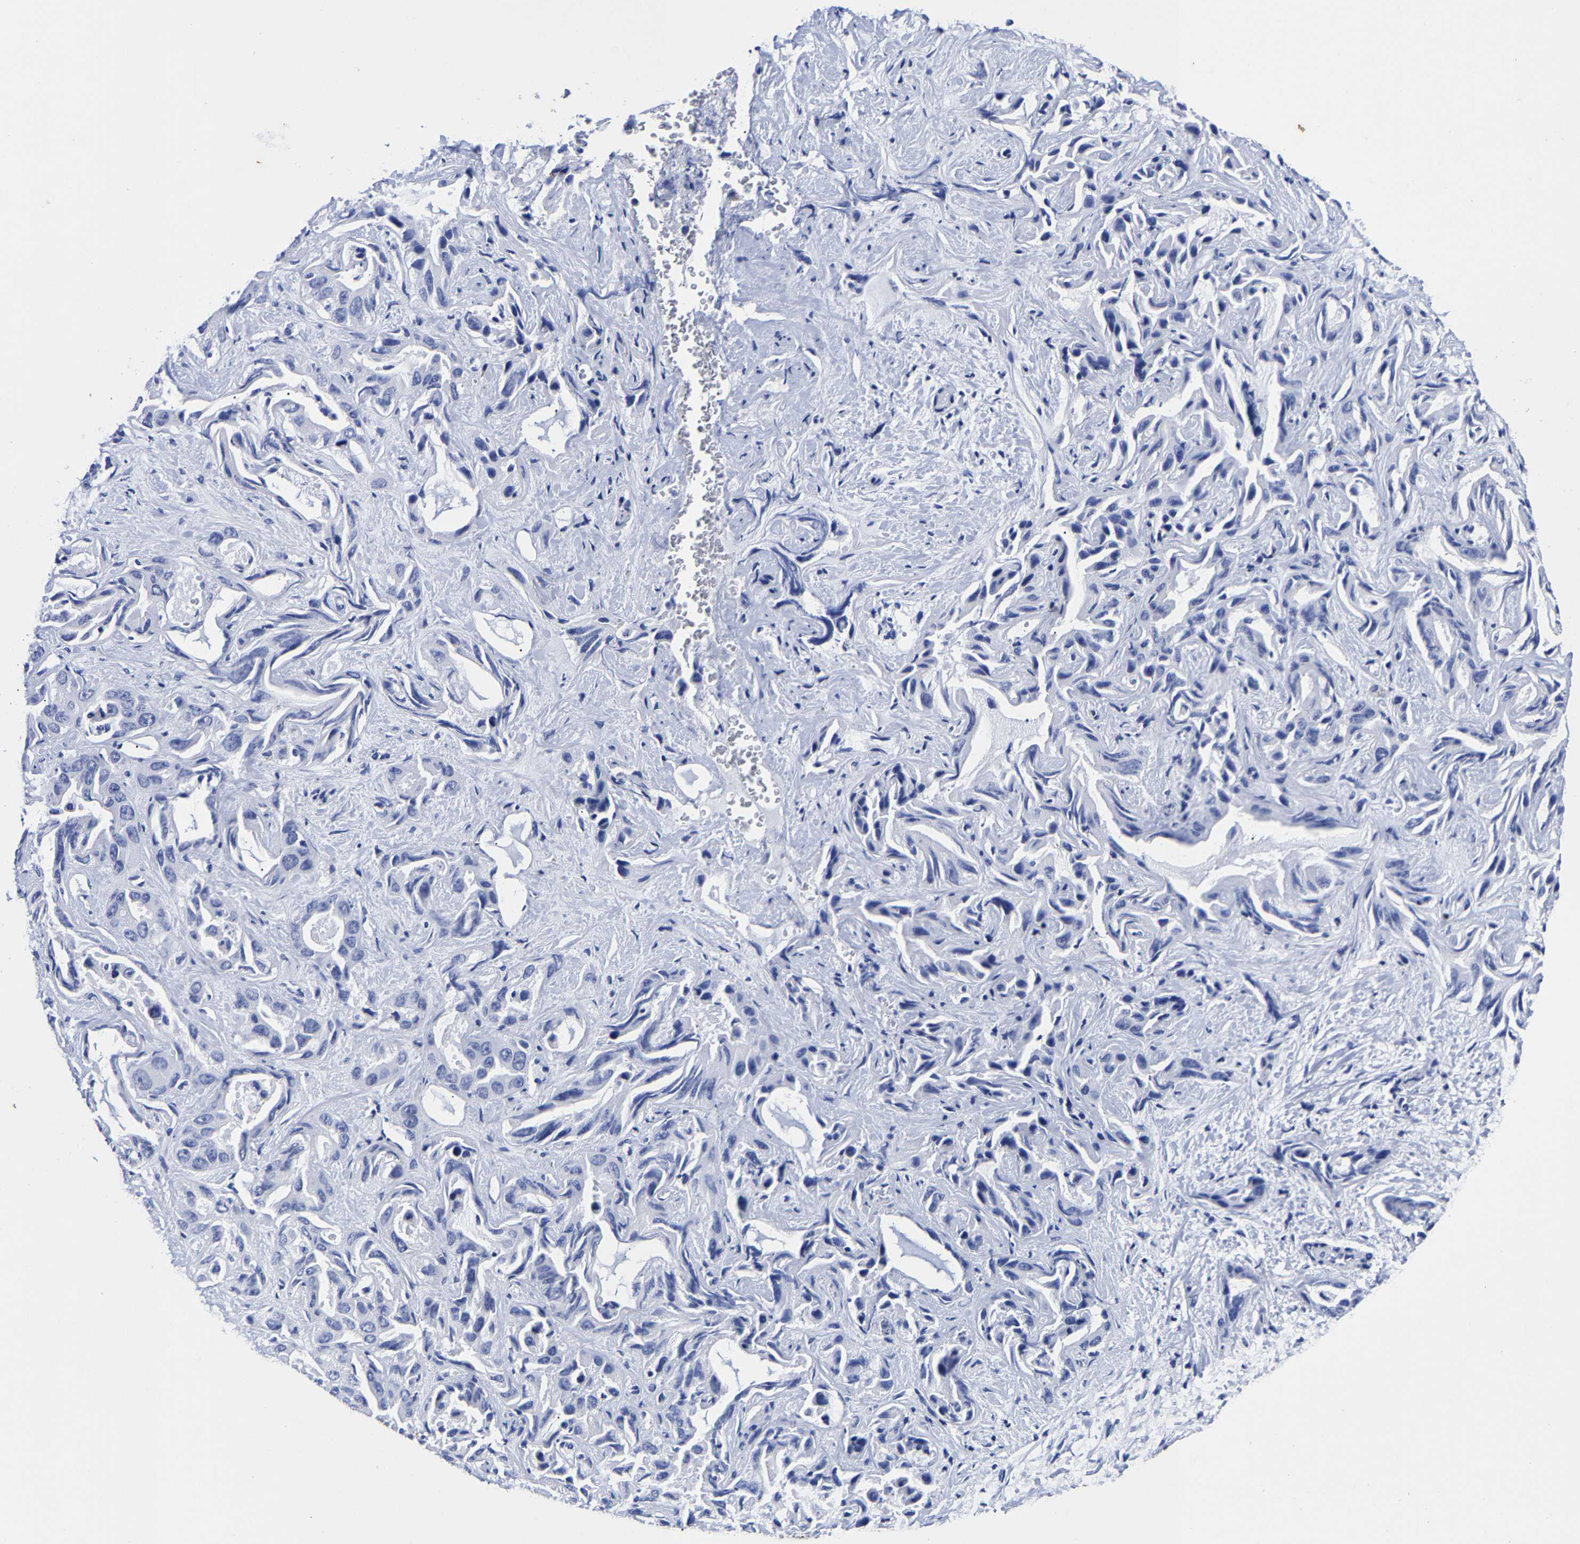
{"staining": {"intensity": "negative", "quantity": "none", "location": "none"}, "tissue": "liver cancer", "cell_type": "Tumor cells", "image_type": "cancer", "snomed": [{"axis": "morphology", "description": "Cholangiocarcinoma"}, {"axis": "topography", "description": "Liver"}], "caption": "This is a image of immunohistochemistry (IHC) staining of cholangiocarcinoma (liver), which shows no staining in tumor cells. Brightfield microscopy of immunohistochemistry (IHC) stained with DAB (3,3'-diaminobenzidine) (brown) and hematoxylin (blue), captured at high magnification.", "gene": "AASS", "patient": {"sex": "female", "age": 52}}